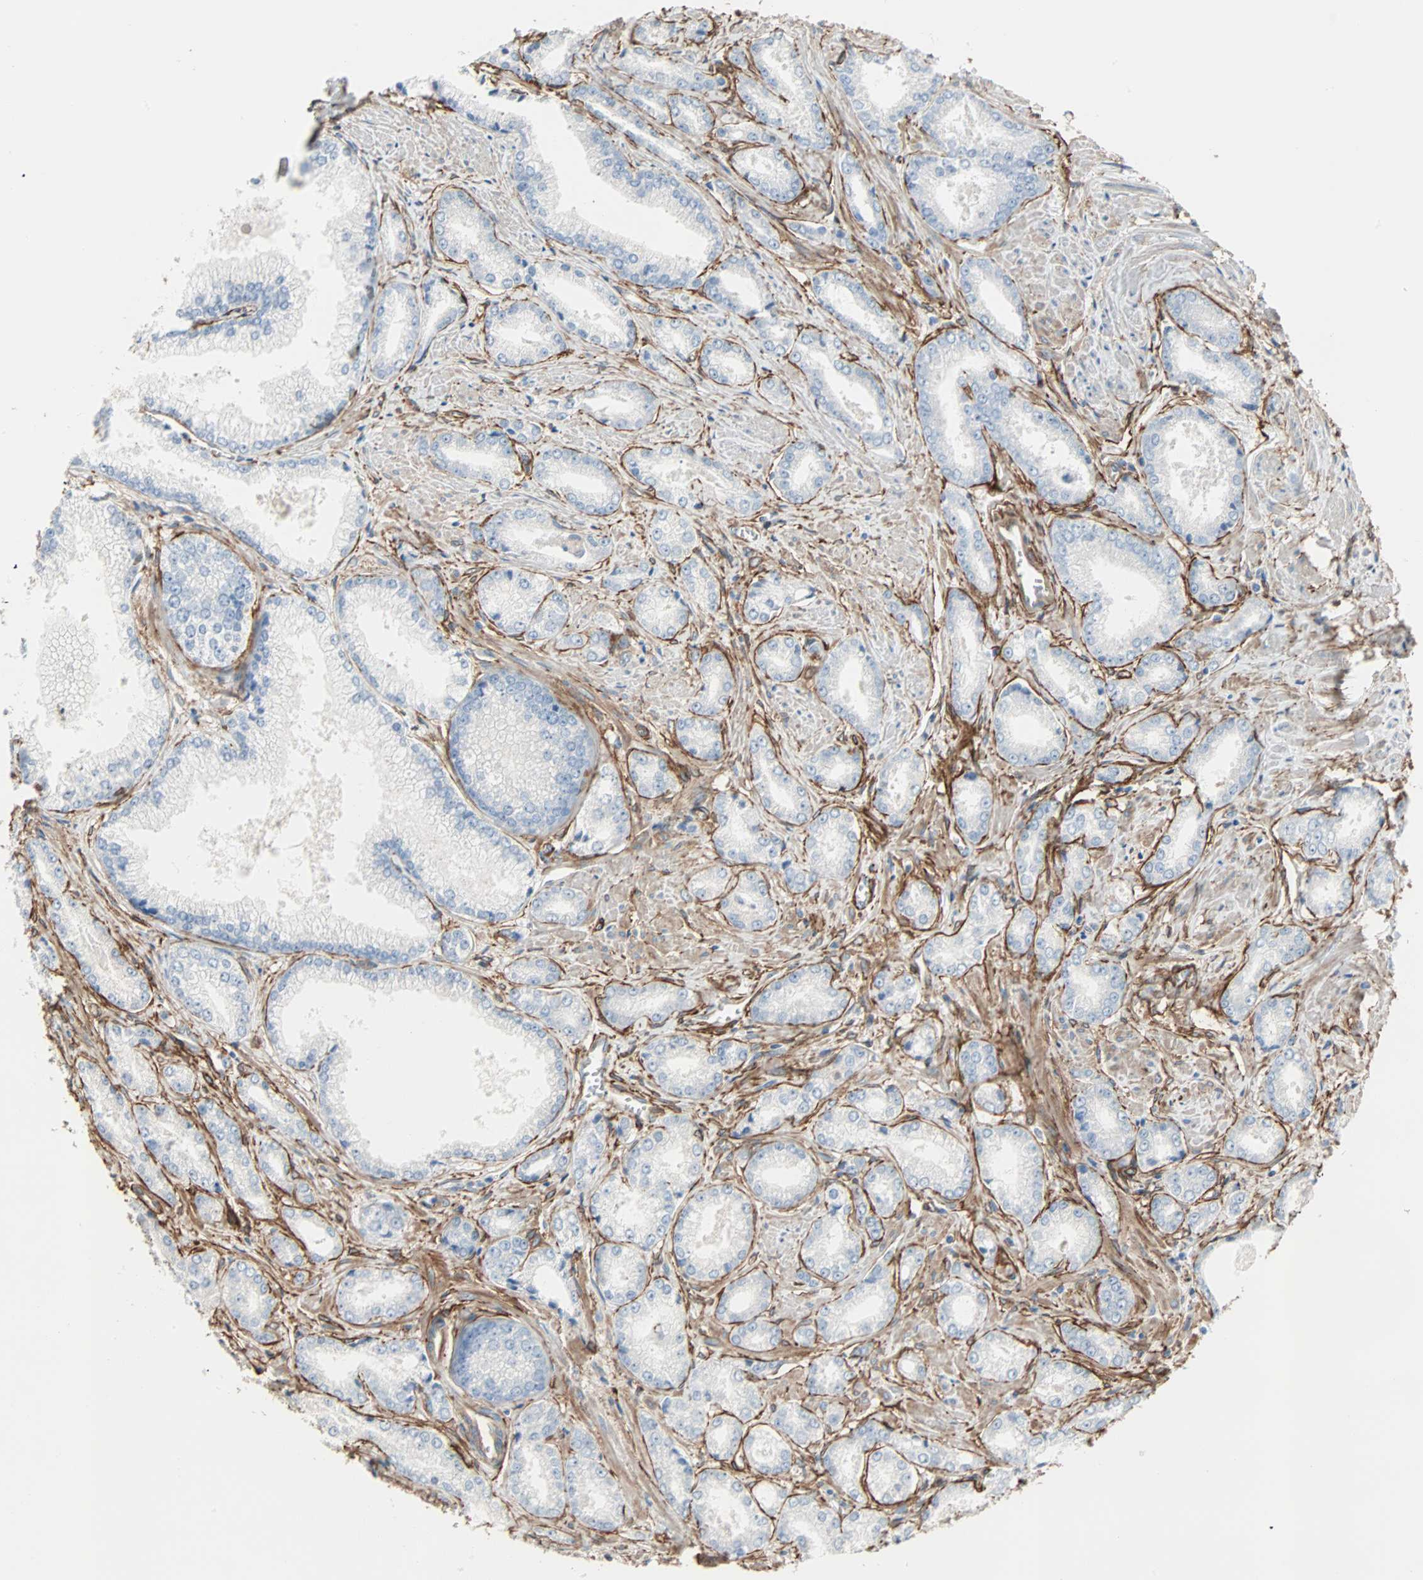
{"staining": {"intensity": "negative", "quantity": "none", "location": "none"}, "tissue": "prostate cancer", "cell_type": "Tumor cells", "image_type": "cancer", "snomed": [{"axis": "morphology", "description": "Adenocarcinoma, Low grade"}, {"axis": "topography", "description": "Prostate"}], "caption": "This micrograph is of prostate cancer (low-grade adenocarcinoma) stained with immunohistochemistry (IHC) to label a protein in brown with the nuclei are counter-stained blue. There is no staining in tumor cells. (DAB (3,3'-diaminobenzidine) immunohistochemistry (IHC) visualized using brightfield microscopy, high magnification).", "gene": "EPB41L2", "patient": {"sex": "male", "age": 64}}